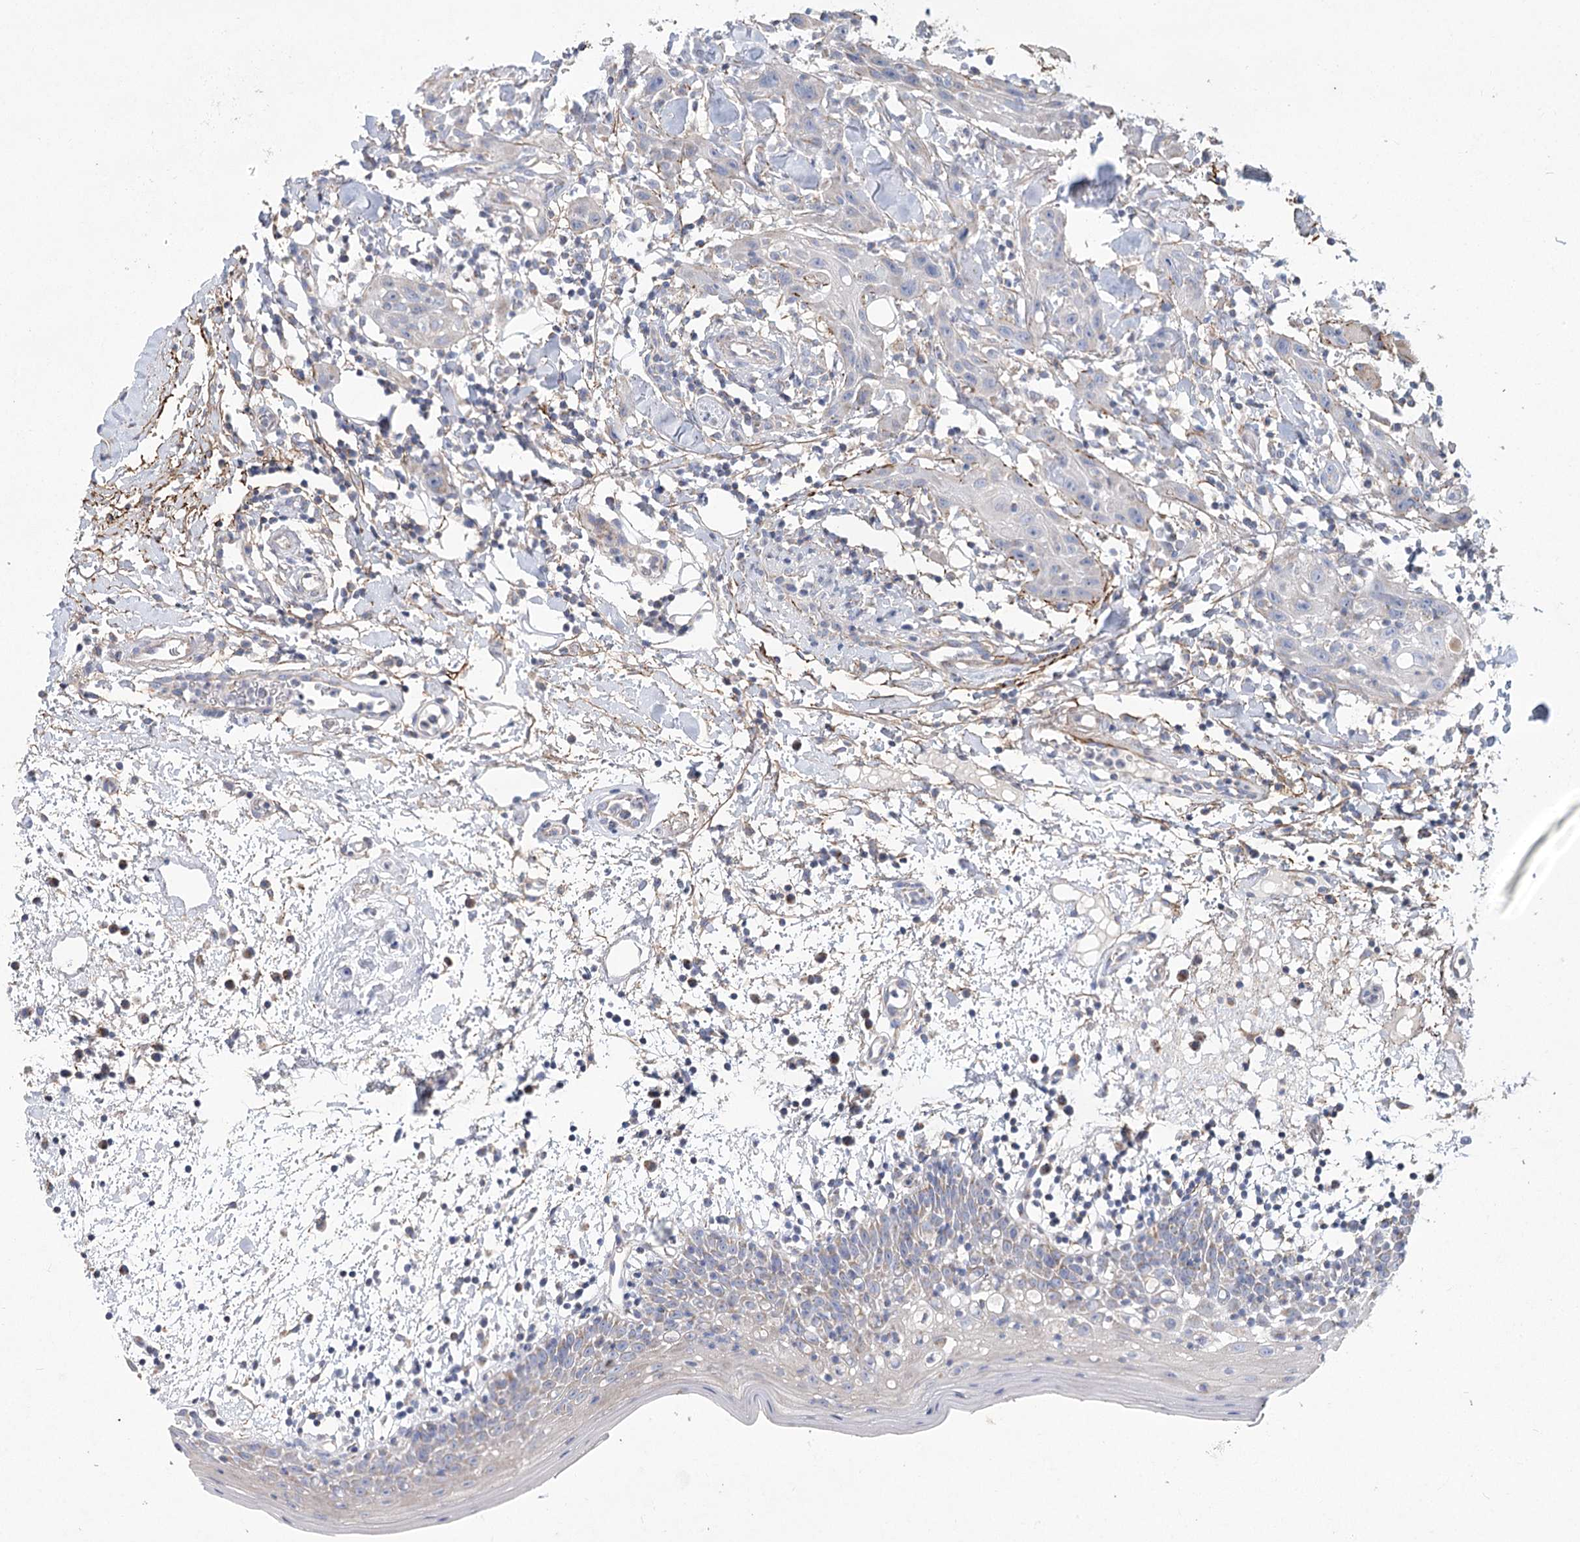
{"staining": {"intensity": "negative", "quantity": "none", "location": "none"}, "tissue": "oral mucosa", "cell_type": "Squamous epithelial cells", "image_type": "normal", "snomed": [{"axis": "morphology", "description": "Normal tissue, NOS"}, {"axis": "morphology", "description": "Squamous cell carcinoma, NOS"}, {"axis": "topography", "description": "Skeletal muscle"}, {"axis": "topography", "description": "Oral tissue"}], "caption": "Micrograph shows no significant protein positivity in squamous epithelial cells of normal oral mucosa.", "gene": "SNX7", "patient": {"sex": "male", "age": 71}}